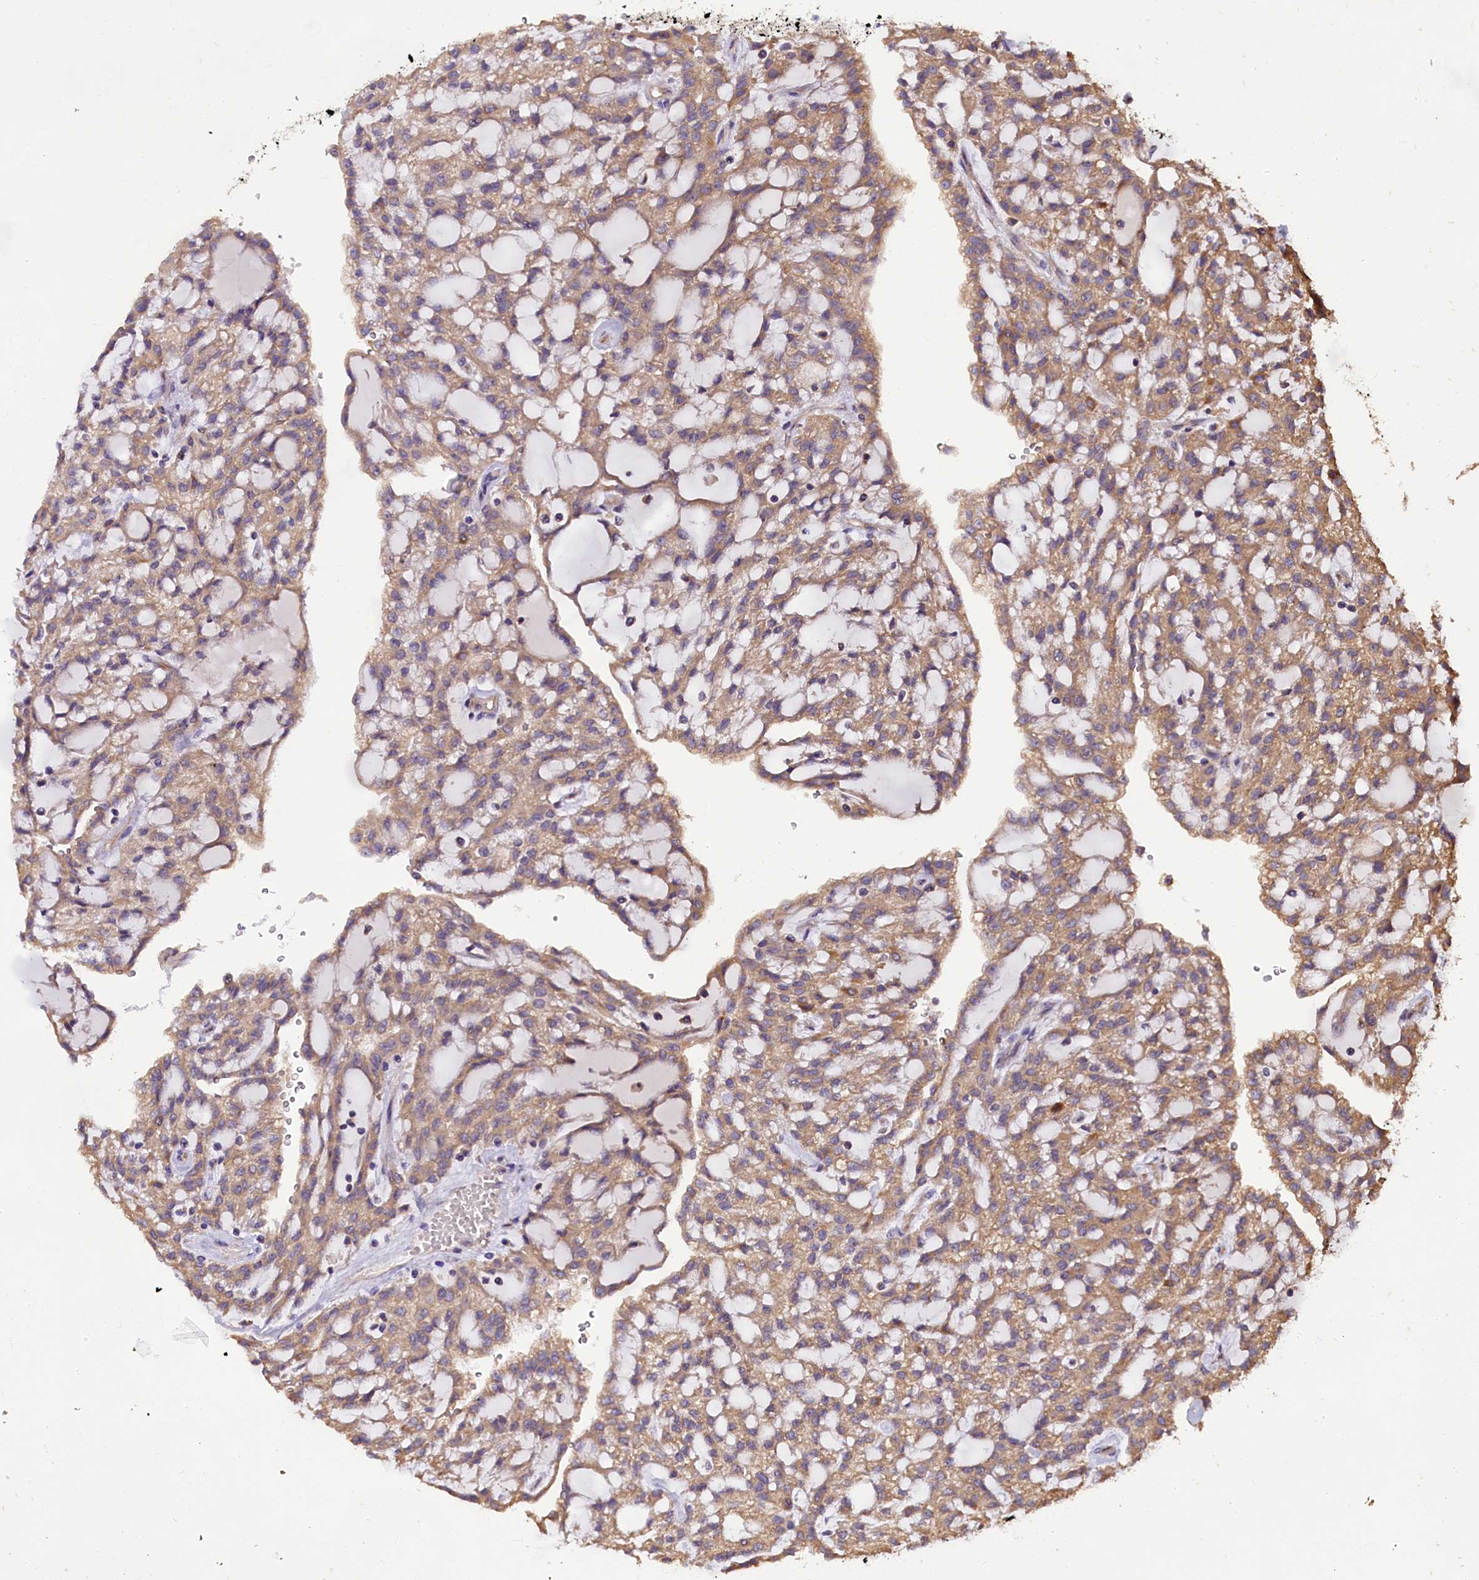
{"staining": {"intensity": "moderate", "quantity": ">75%", "location": "cytoplasmic/membranous"}, "tissue": "renal cancer", "cell_type": "Tumor cells", "image_type": "cancer", "snomed": [{"axis": "morphology", "description": "Adenocarcinoma, NOS"}, {"axis": "topography", "description": "Kidney"}], "caption": "This photomicrograph reveals renal cancer stained with immunohistochemistry to label a protein in brown. The cytoplasmic/membranous of tumor cells show moderate positivity for the protein. Nuclei are counter-stained blue.", "gene": "ENKD1", "patient": {"sex": "male", "age": 63}}